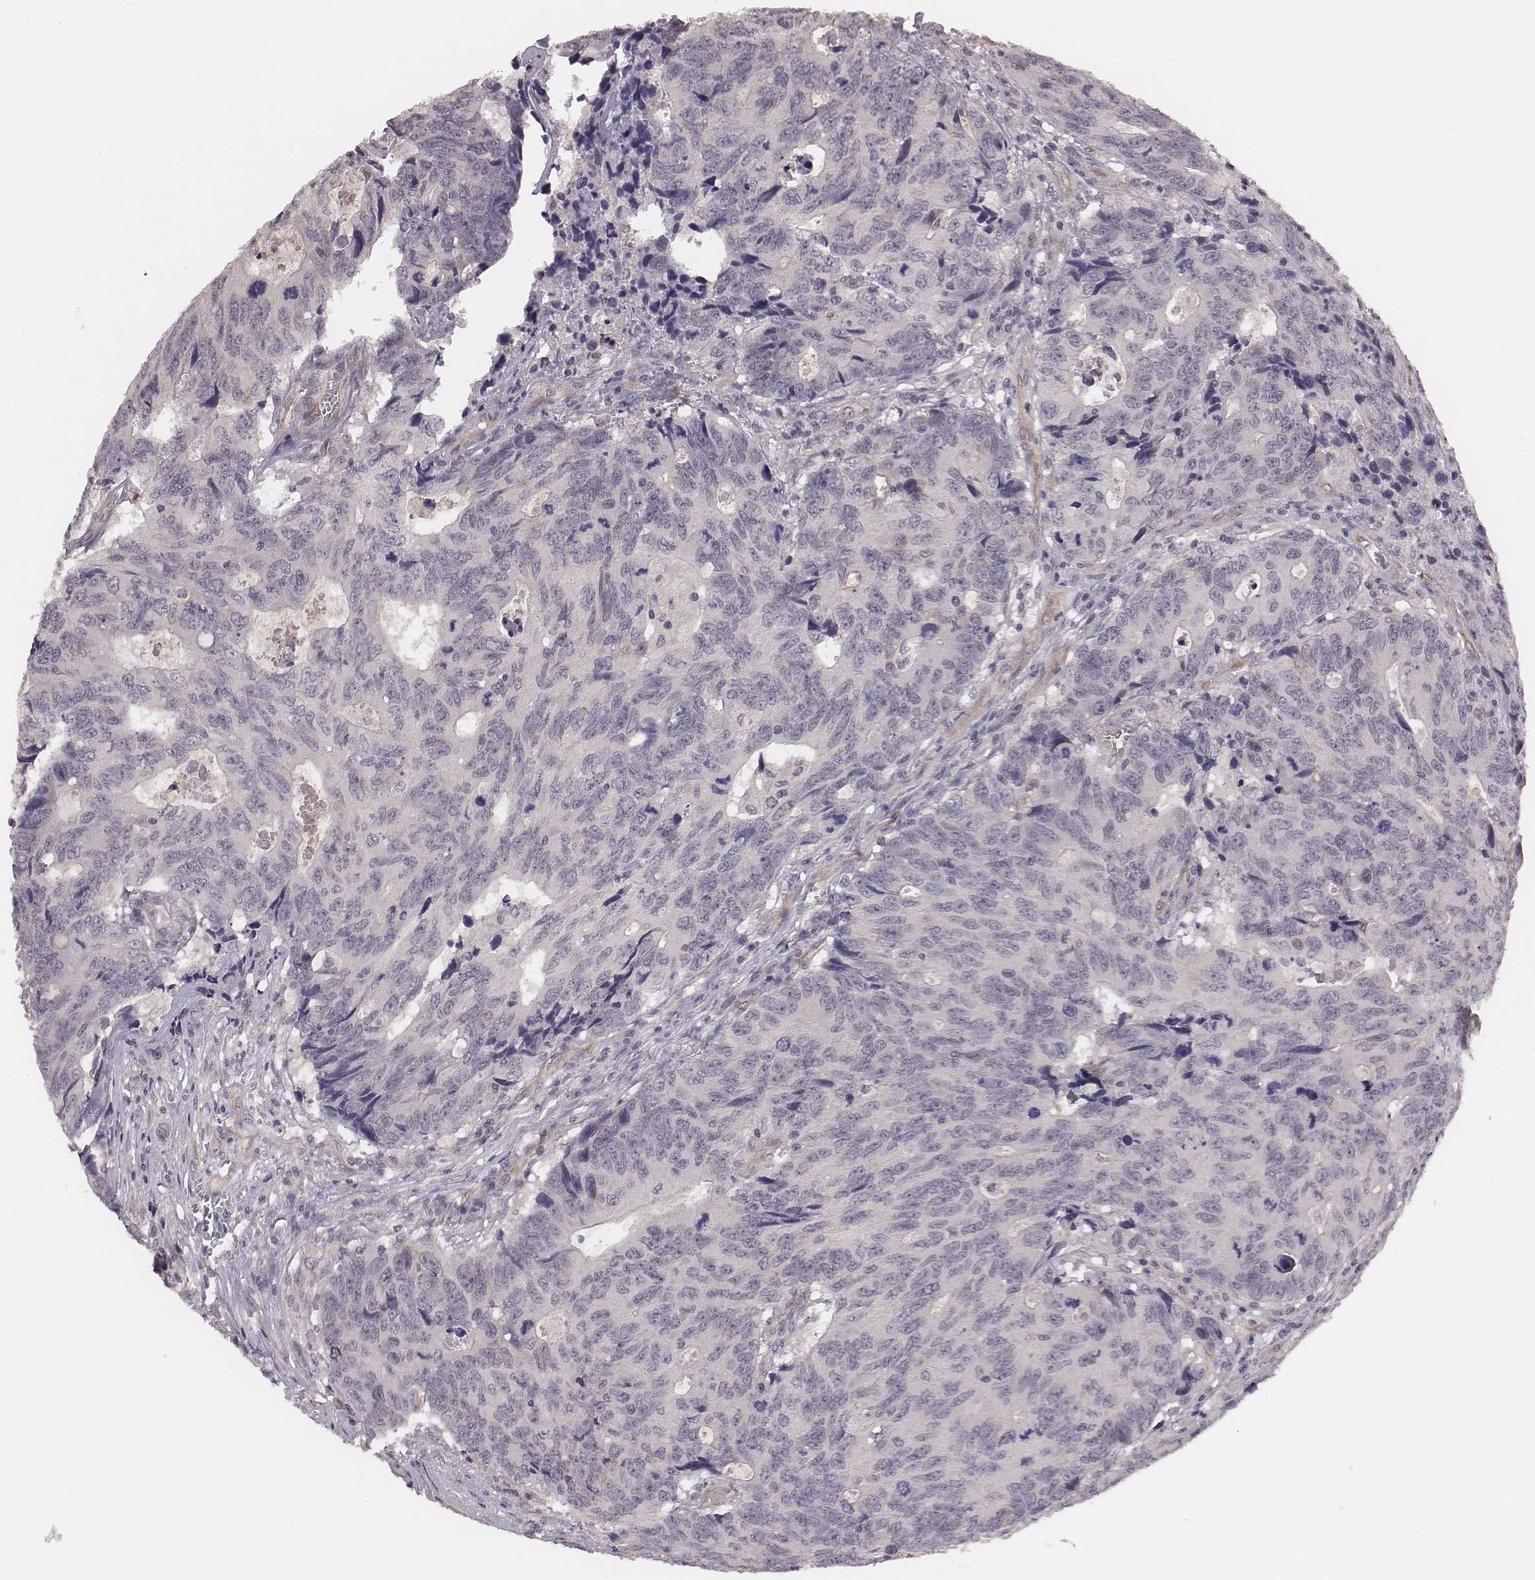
{"staining": {"intensity": "negative", "quantity": "none", "location": "none"}, "tissue": "colorectal cancer", "cell_type": "Tumor cells", "image_type": "cancer", "snomed": [{"axis": "morphology", "description": "Adenocarcinoma, NOS"}, {"axis": "topography", "description": "Colon"}], "caption": "Protein analysis of adenocarcinoma (colorectal) reveals no significant positivity in tumor cells.", "gene": "SCARF1", "patient": {"sex": "female", "age": 77}}